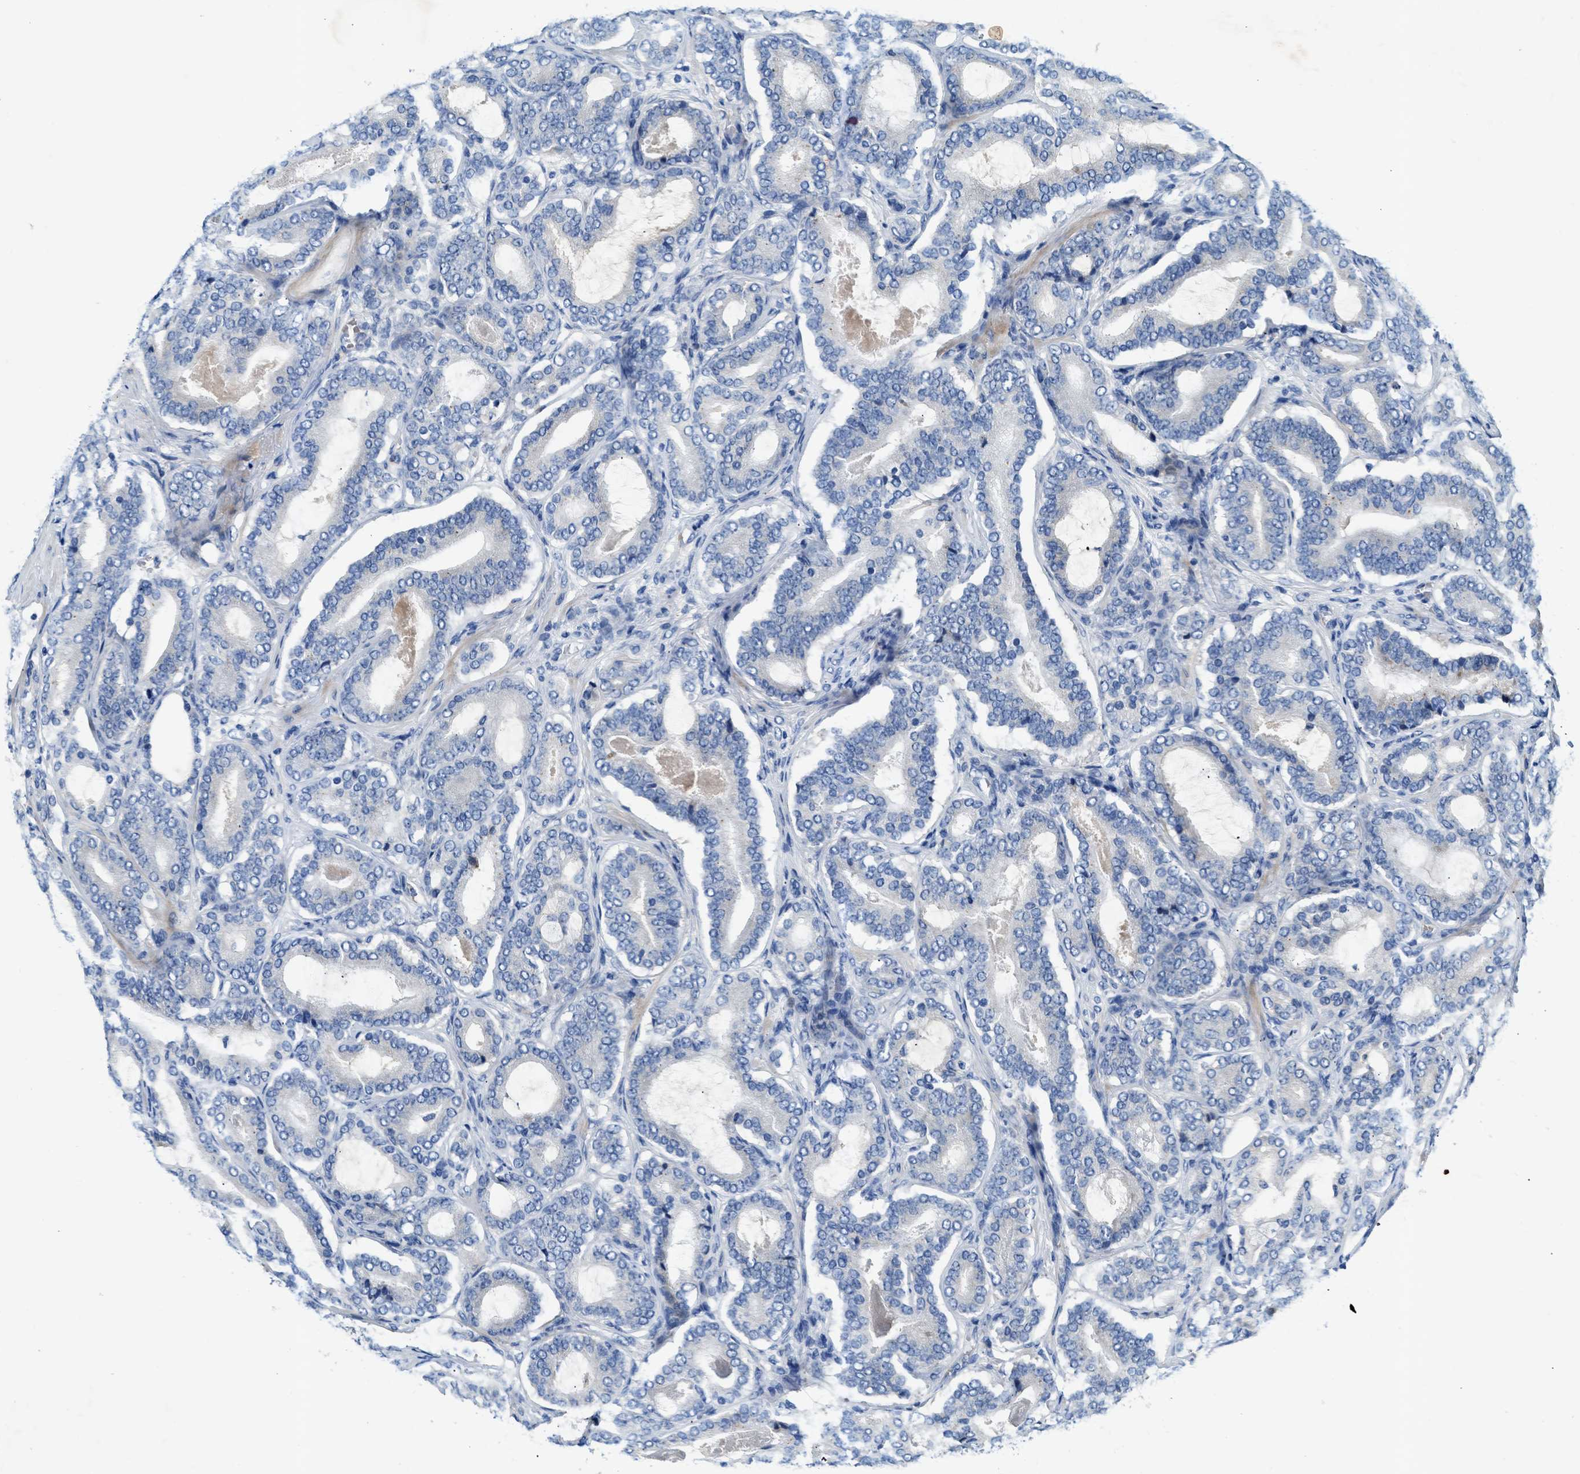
{"staining": {"intensity": "negative", "quantity": "none", "location": "none"}, "tissue": "prostate cancer", "cell_type": "Tumor cells", "image_type": "cancer", "snomed": [{"axis": "morphology", "description": "Adenocarcinoma, High grade"}, {"axis": "topography", "description": "Prostate"}], "caption": "Immunohistochemical staining of human prostate cancer (high-grade adenocarcinoma) shows no significant expression in tumor cells. (DAB (3,3'-diaminobenzidine) immunohistochemistry with hematoxylin counter stain).", "gene": "RWDD2B", "patient": {"sex": "male", "age": 60}}